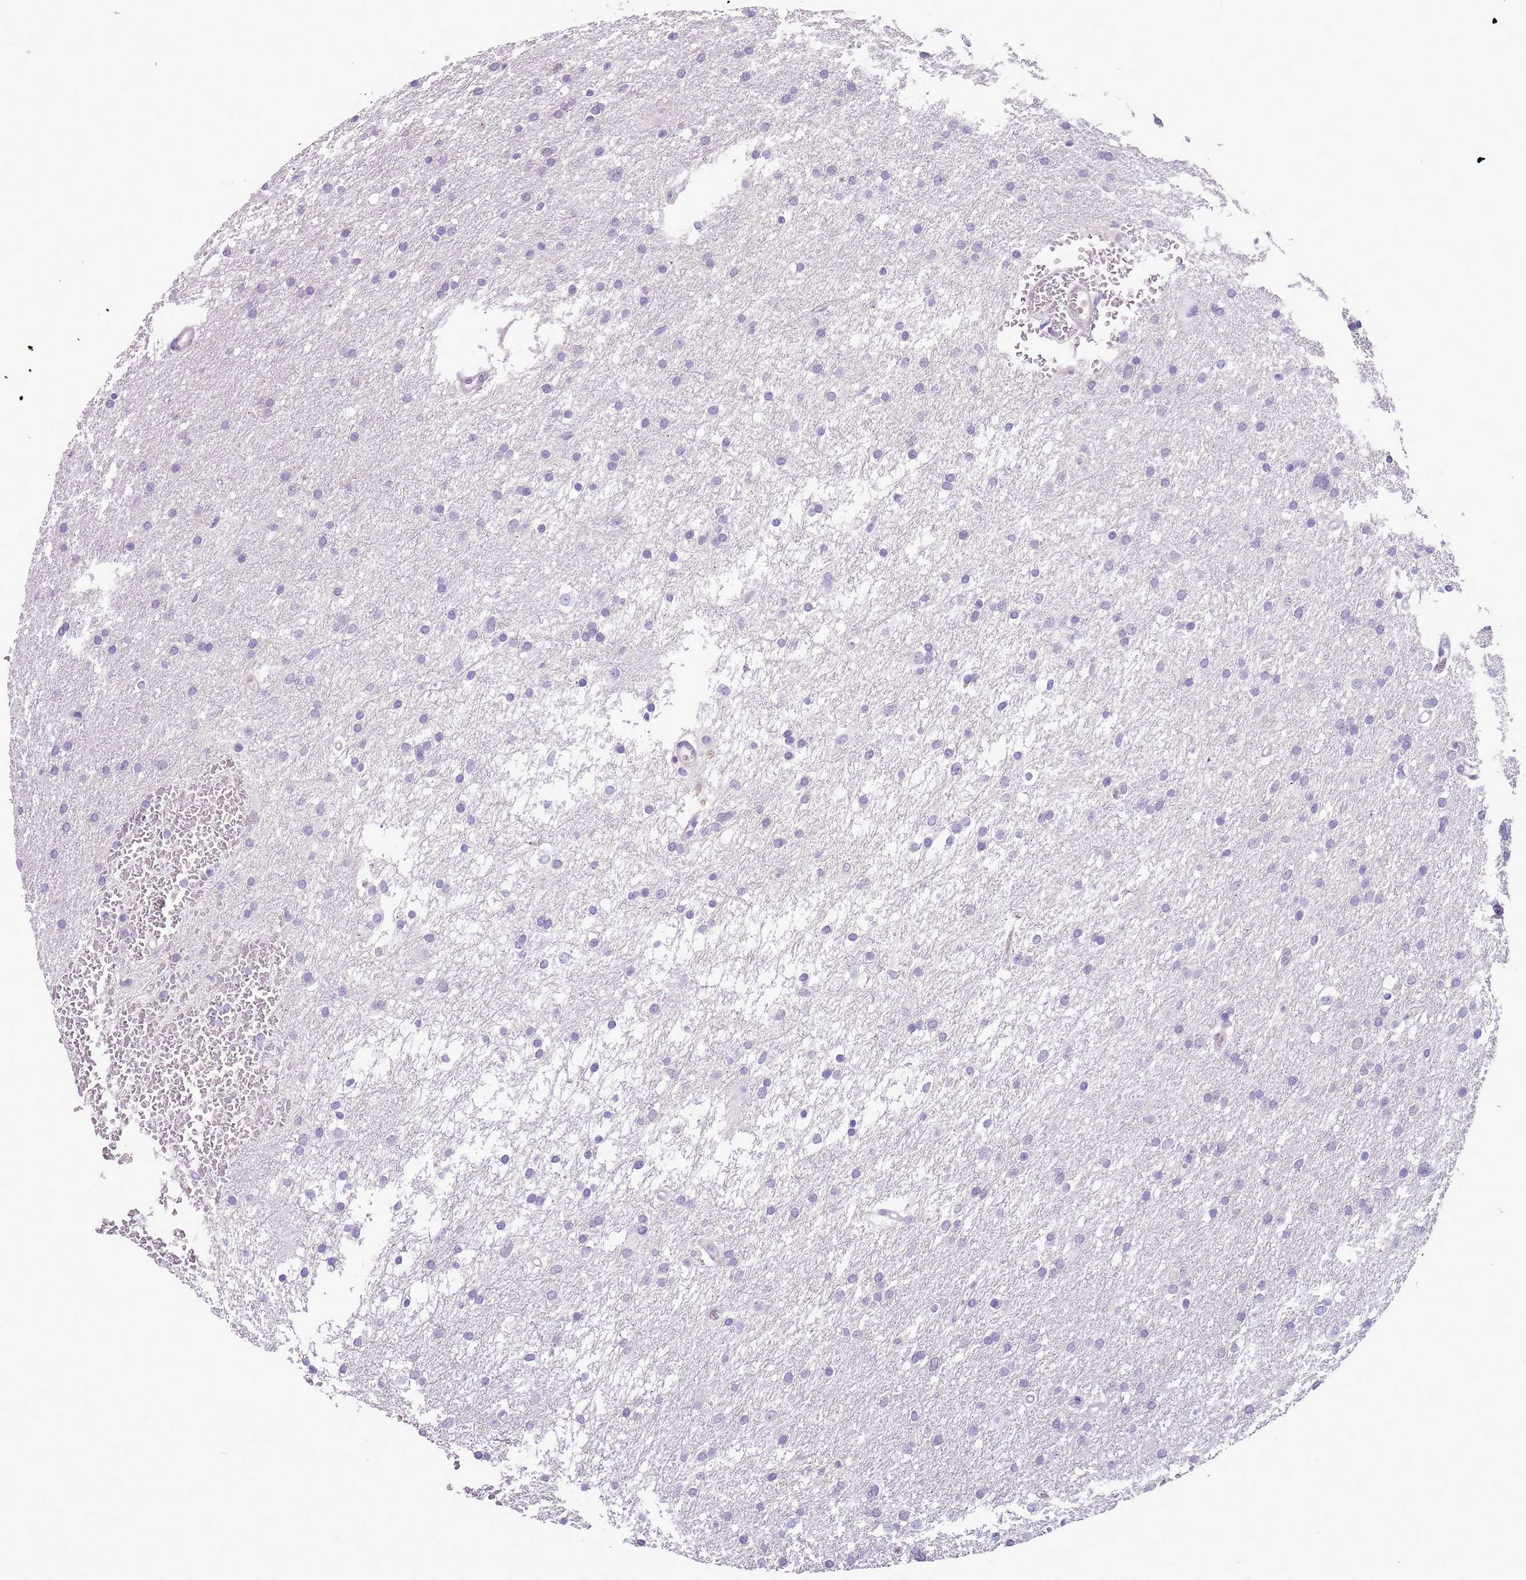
{"staining": {"intensity": "negative", "quantity": "none", "location": "none"}, "tissue": "glioma", "cell_type": "Tumor cells", "image_type": "cancer", "snomed": [{"axis": "morphology", "description": "Glioma, malignant, High grade"}, {"axis": "topography", "description": "Cerebral cortex"}], "caption": "Tumor cells are negative for brown protein staining in glioma. (DAB (3,3'-diaminobenzidine) IHC with hematoxylin counter stain).", "gene": "MRPL32", "patient": {"sex": "female", "age": 36}}